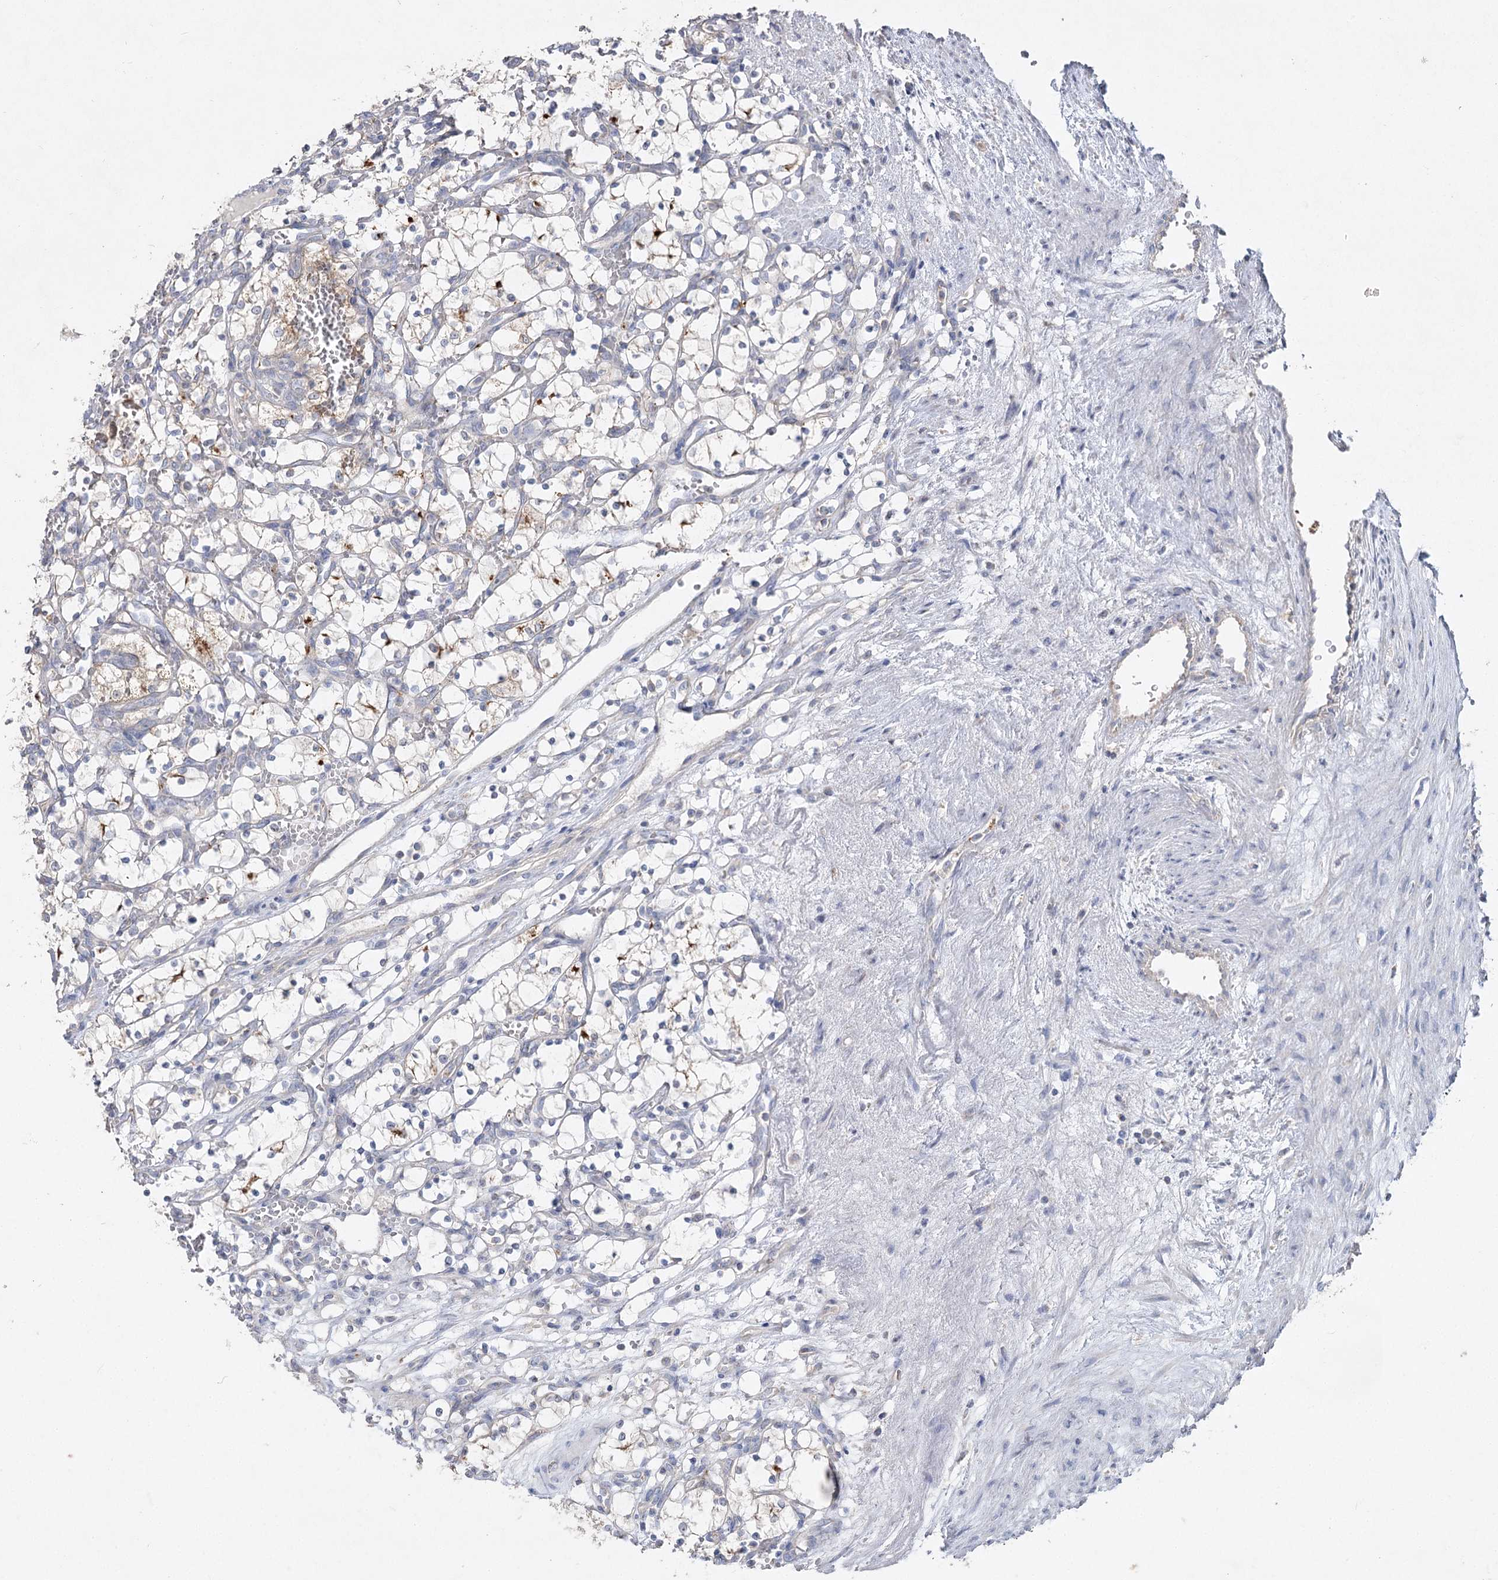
{"staining": {"intensity": "negative", "quantity": "none", "location": "none"}, "tissue": "renal cancer", "cell_type": "Tumor cells", "image_type": "cancer", "snomed": [{"axis": "morphology", "description": "Adenocarcinoma, NOS"}, {"axis": "topography", "description": "Kidney"}], "caption": "Renal cancer was stained to show a protein in brown. There is no significant positivity in tumor cells.", "gene": "TMEM187", "patient": {"sex": "female", "age": 69}}